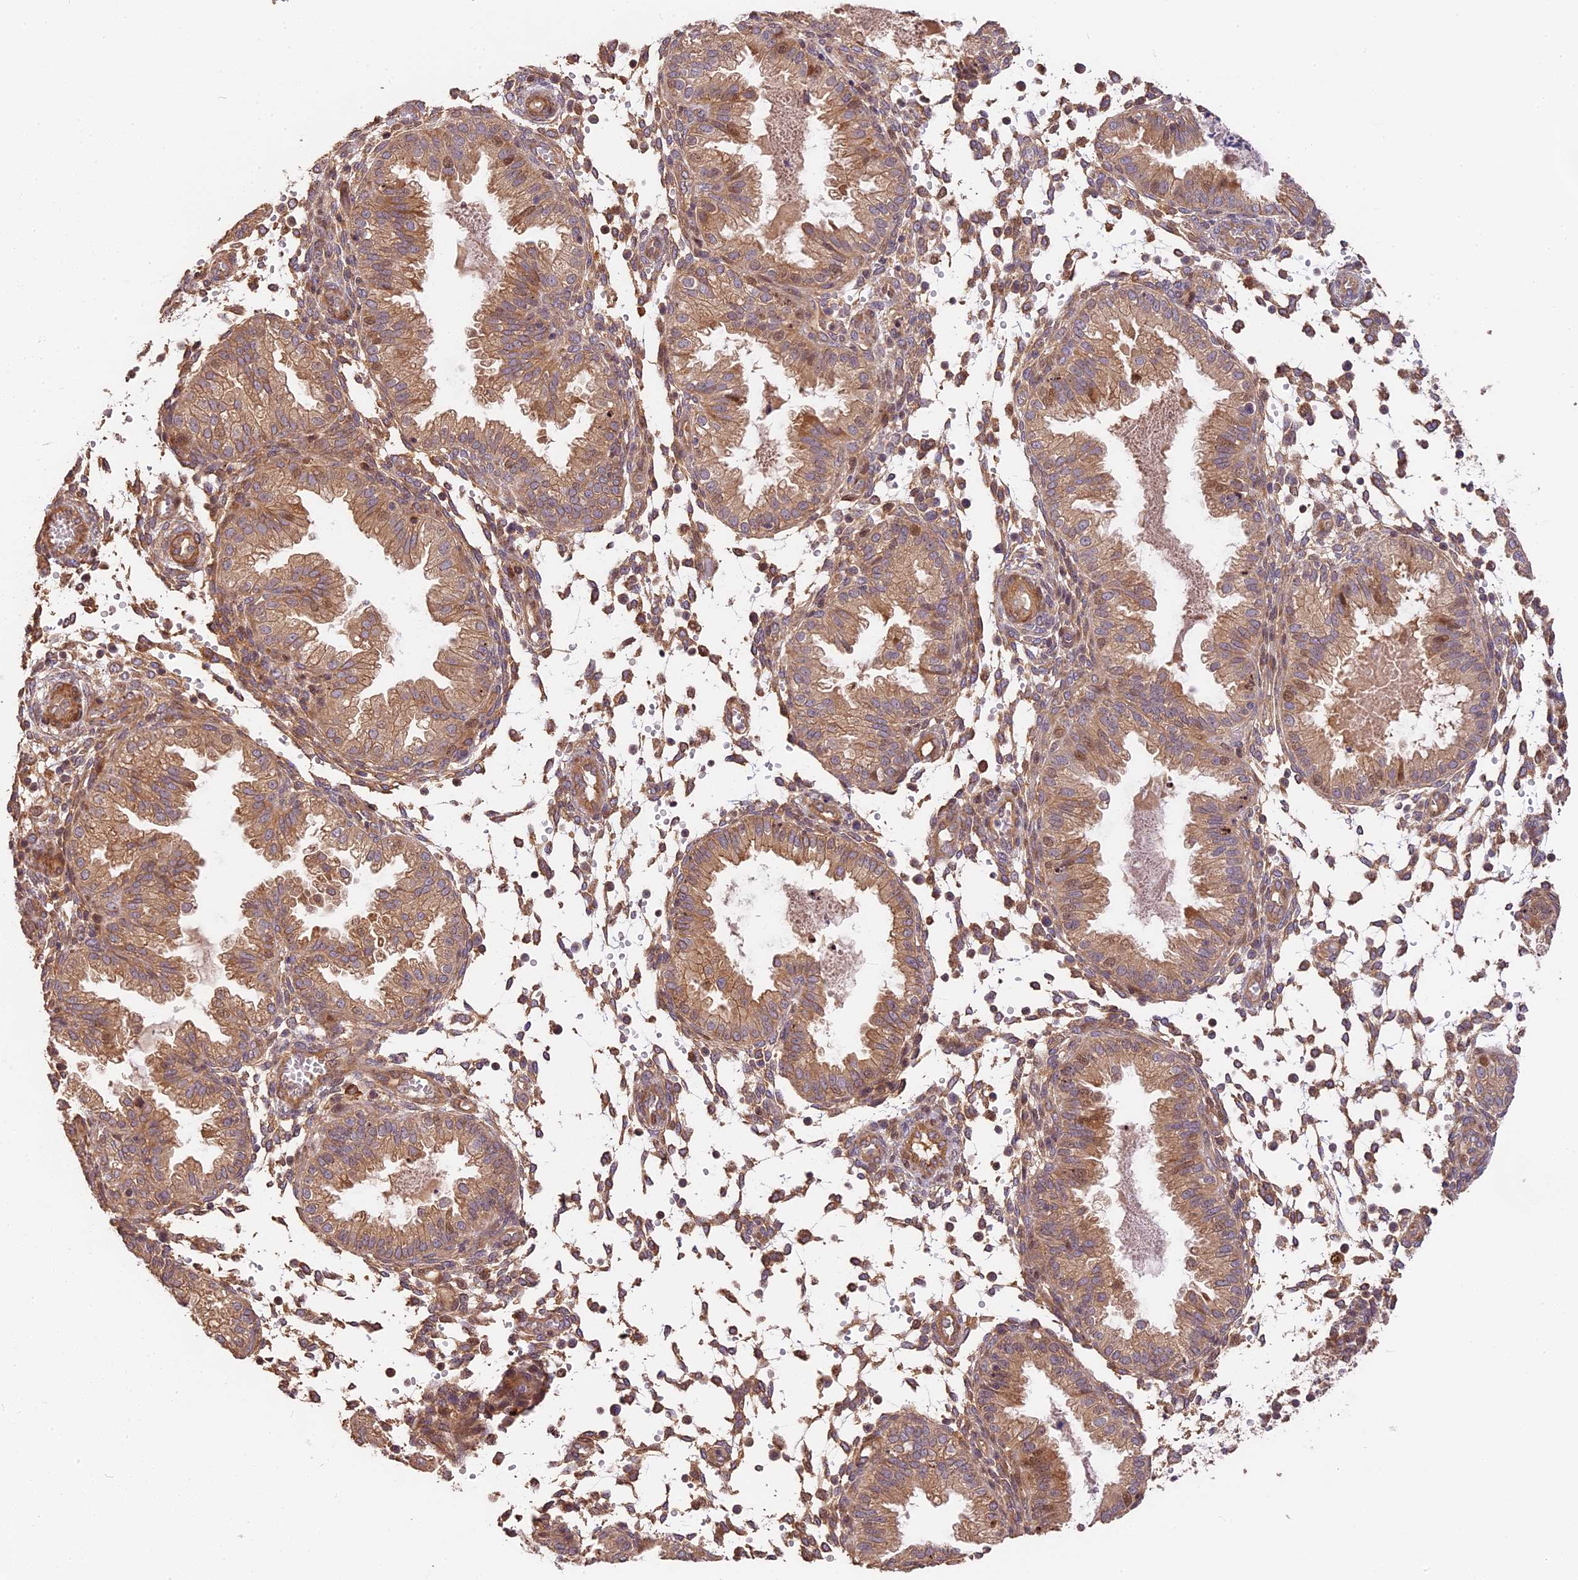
{"staining": {"intensity": "moderate", "quantity": "<25%", "location": "cytoplasmic/membranous"}, "tissue": "endometrium", "cell_type": "Cells in endometrial stroma", "image_type": "normal", "snomed": [{"axis": "morphology", "description": "Normal tissue, NOS"}, {"axis": "topography", "description": "Endometrium"}], "caption": "A brown stain highlights moderate cytoplasmic/membranous staining of a protein in cells in endometrial stroma of unremarkable human endometrium.", "gene": "ARHGAP17", "patient": {"sex": "female", "age": 33}}